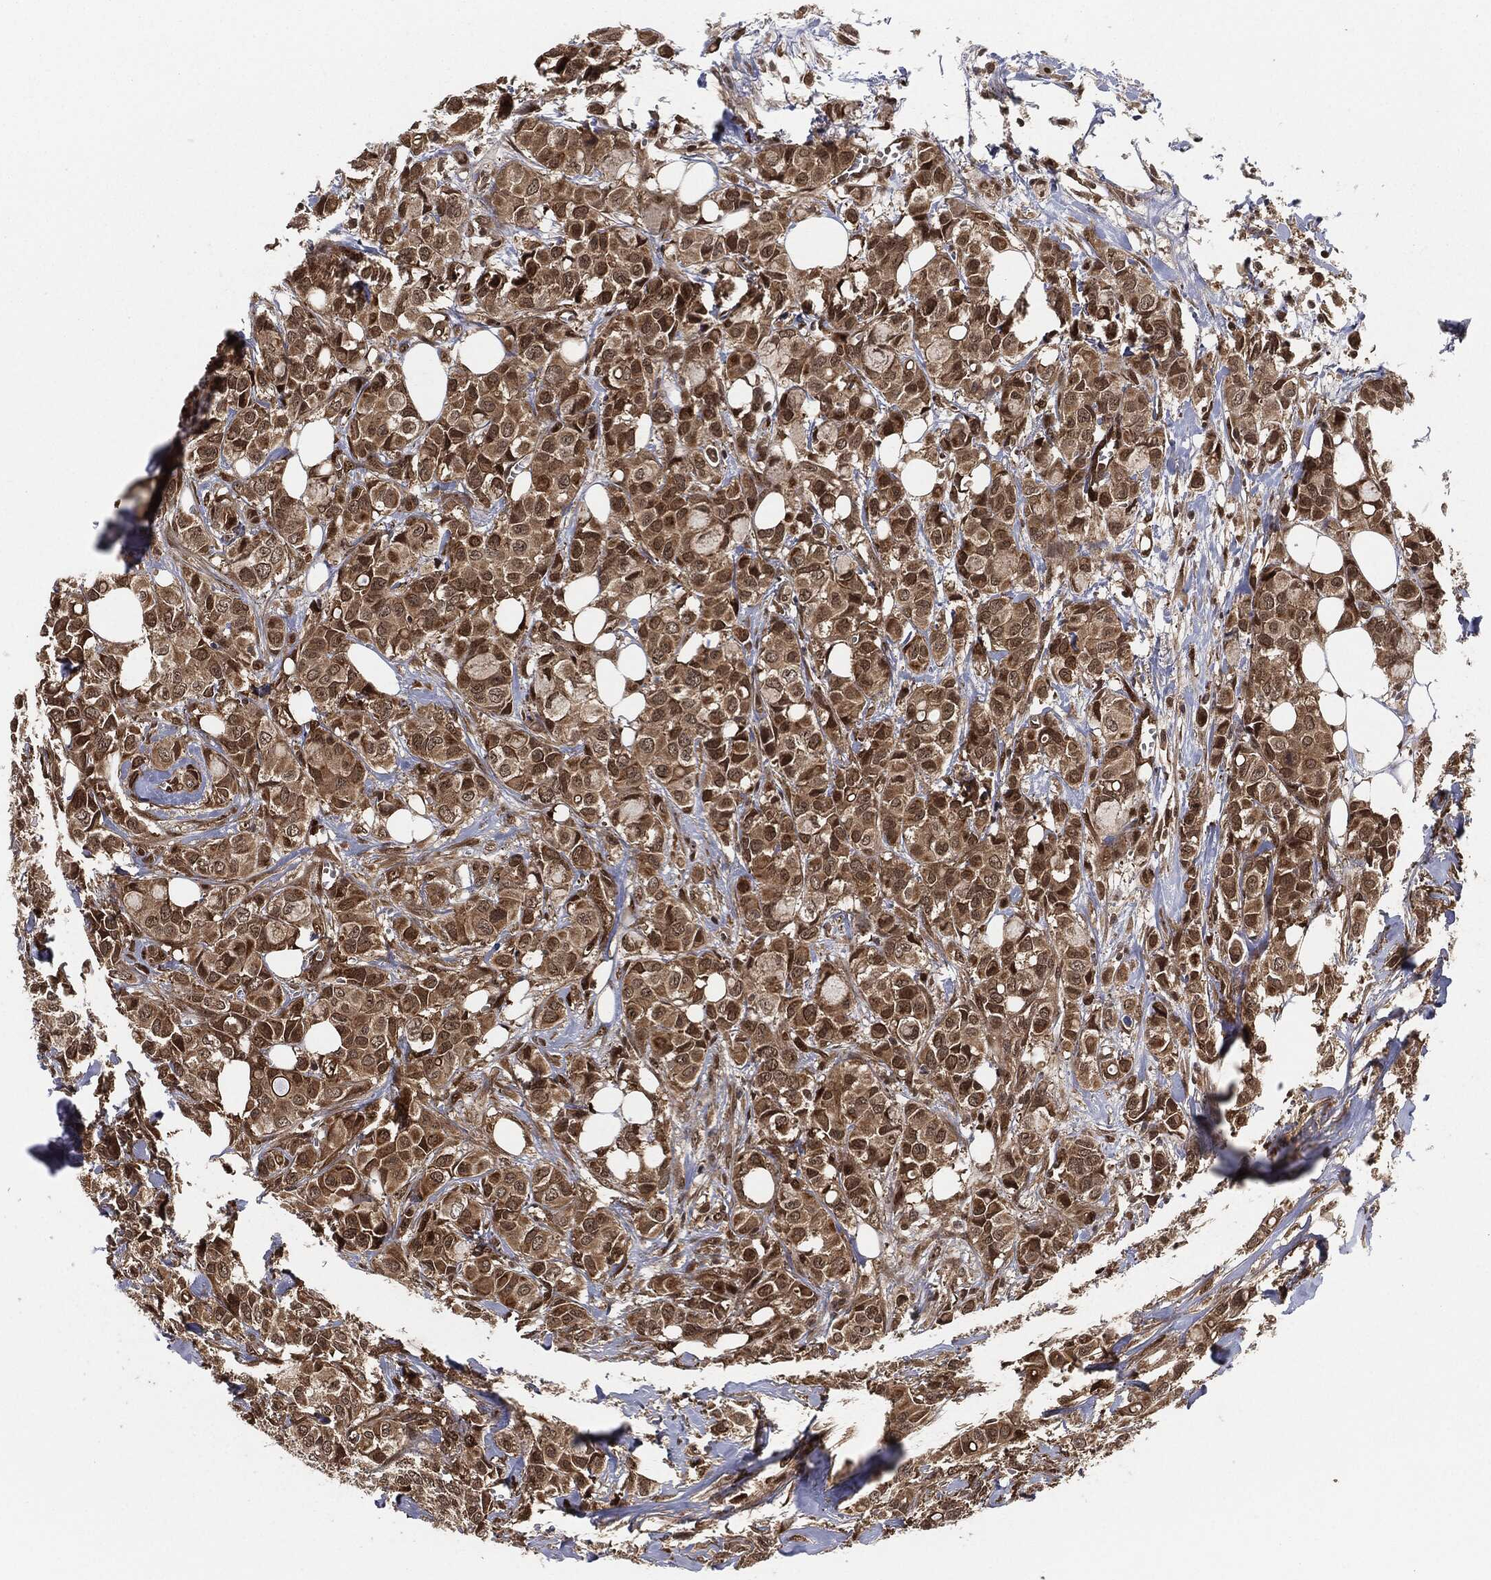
{"staining": {"intensity": "moderate", "quantity": "25%-75%", "location": "cytoplasmic/membranous,nuclear"}, "tissue": "breast cancer", "cell_type": "Tumor cells", "image_type": "cancer", "snomed": [{"axis": "morphology", "description": "Duct carcinoma"}, {"axis": "topography", "description": "Breast"}], "caption": "DAB (3,3'-diaminobenzidine) immunohistochemical staining of human breast cancer (intraductal carcinoma) exhibits moderate cytoplasmic/membranous and nuclear protein expression in about 25%-75% of tumor cells. The staining is performed using DAB (3,3'-diaminobenzidine) brown chromogen to label protein expression. The nuclei are counter-stained blue using hematoxylin.", "gene": "CAPRIN2", "patient": {"sex": "female", "age": 85}}